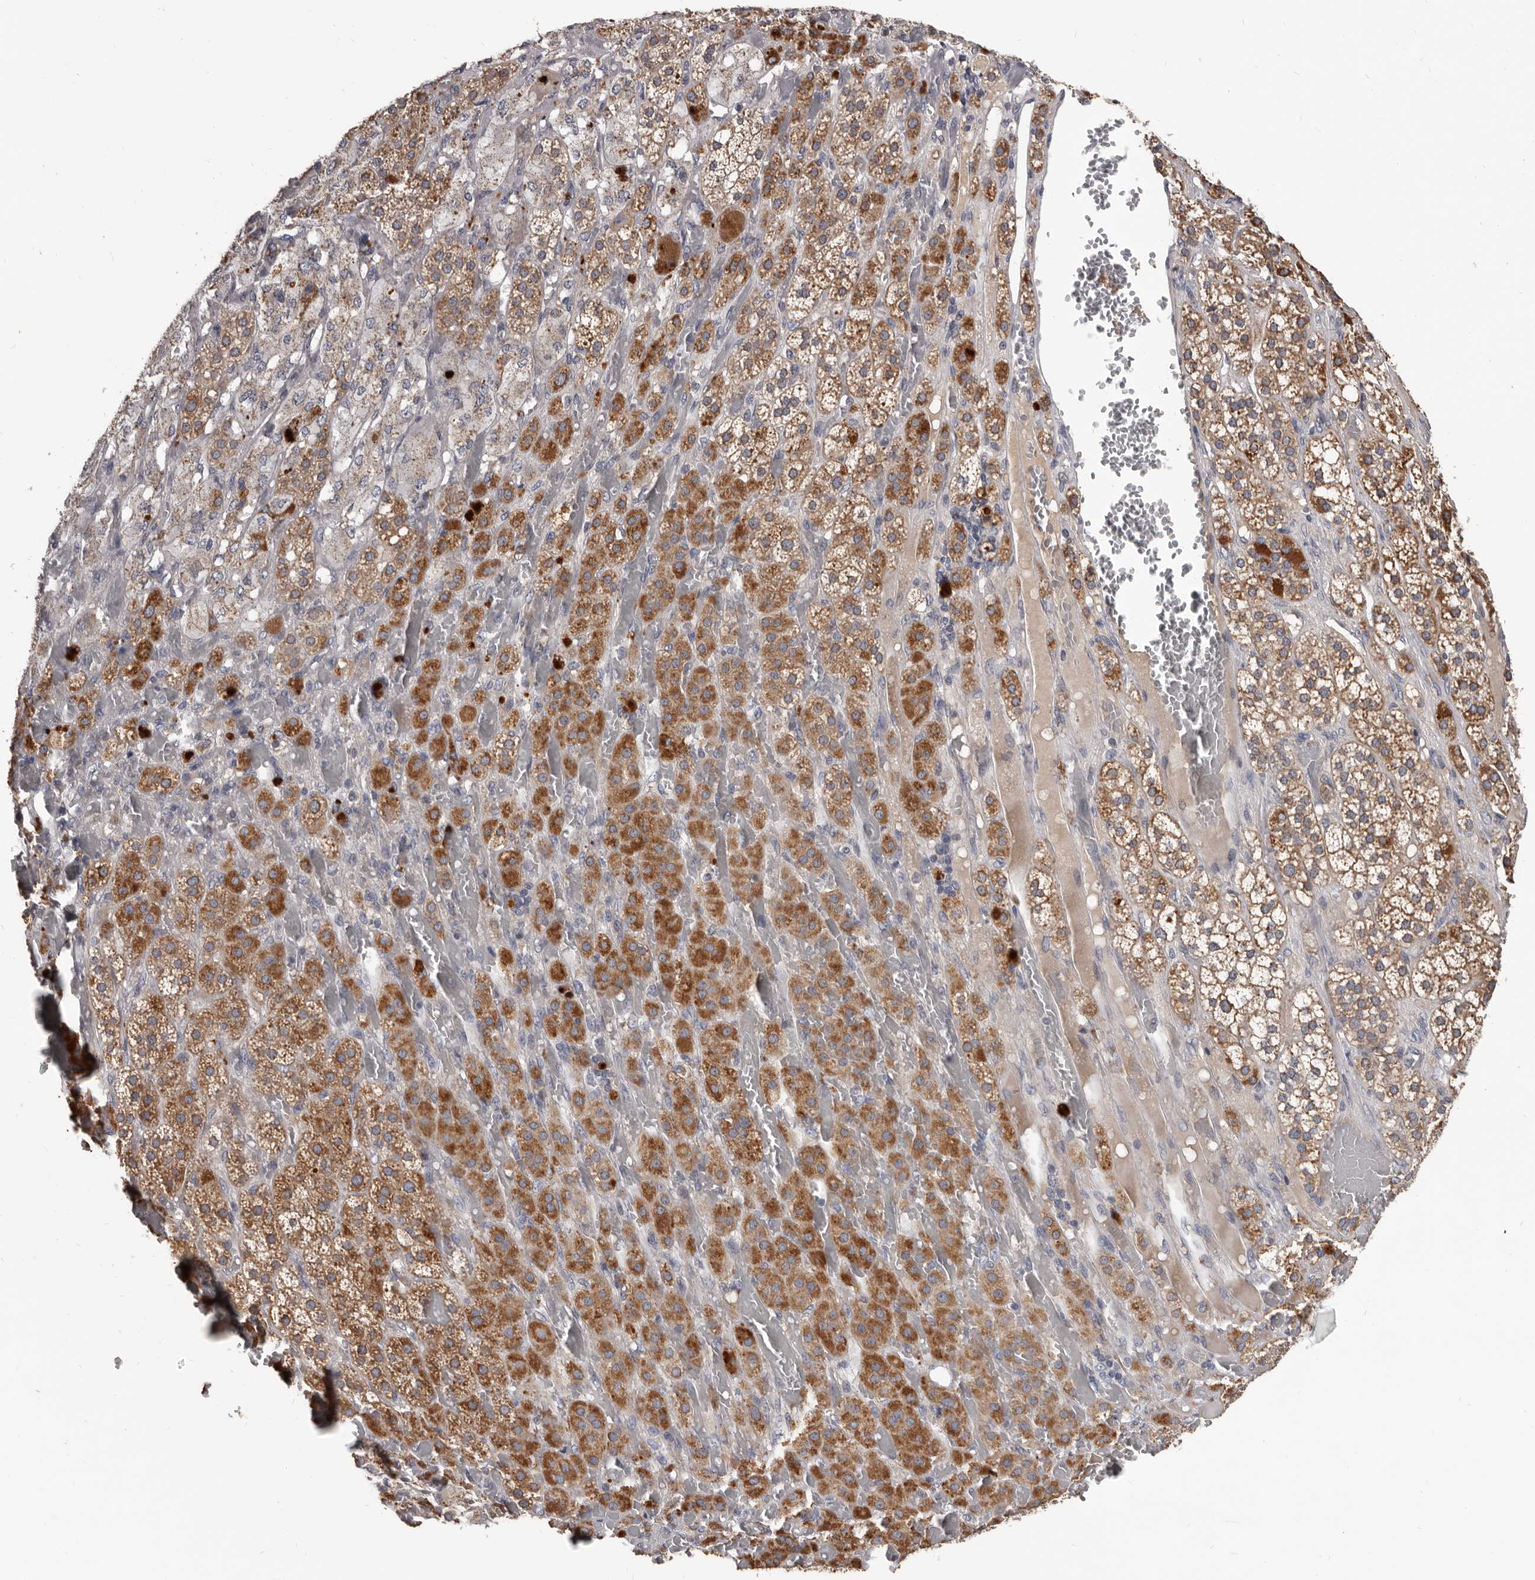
{"staining": {"intensity": "moderate", "quantity": ">75%", "location": "cytoplasmic/membranous"}, "tissue": "adrenal gland", "cell_type": "Glandular cells", "image_type": "normal", "snomed": [{"axis": "morphology", "description": "Normal tissue, NOS"}, {"axis": "topography", "description": "Adrenal gland"}], "caption": "Unremarkable adrenal gland was stained to show a protein in brown. There is medium levels of moderate cytoplasmic/membranous positivity in approximately >75% of glandular cells. Immunohistochemistry stains the protein in brown and the nuclei are stained blue.", "gene": "ALDH5A1", "patient": {"sex": "female", "age": 59}}